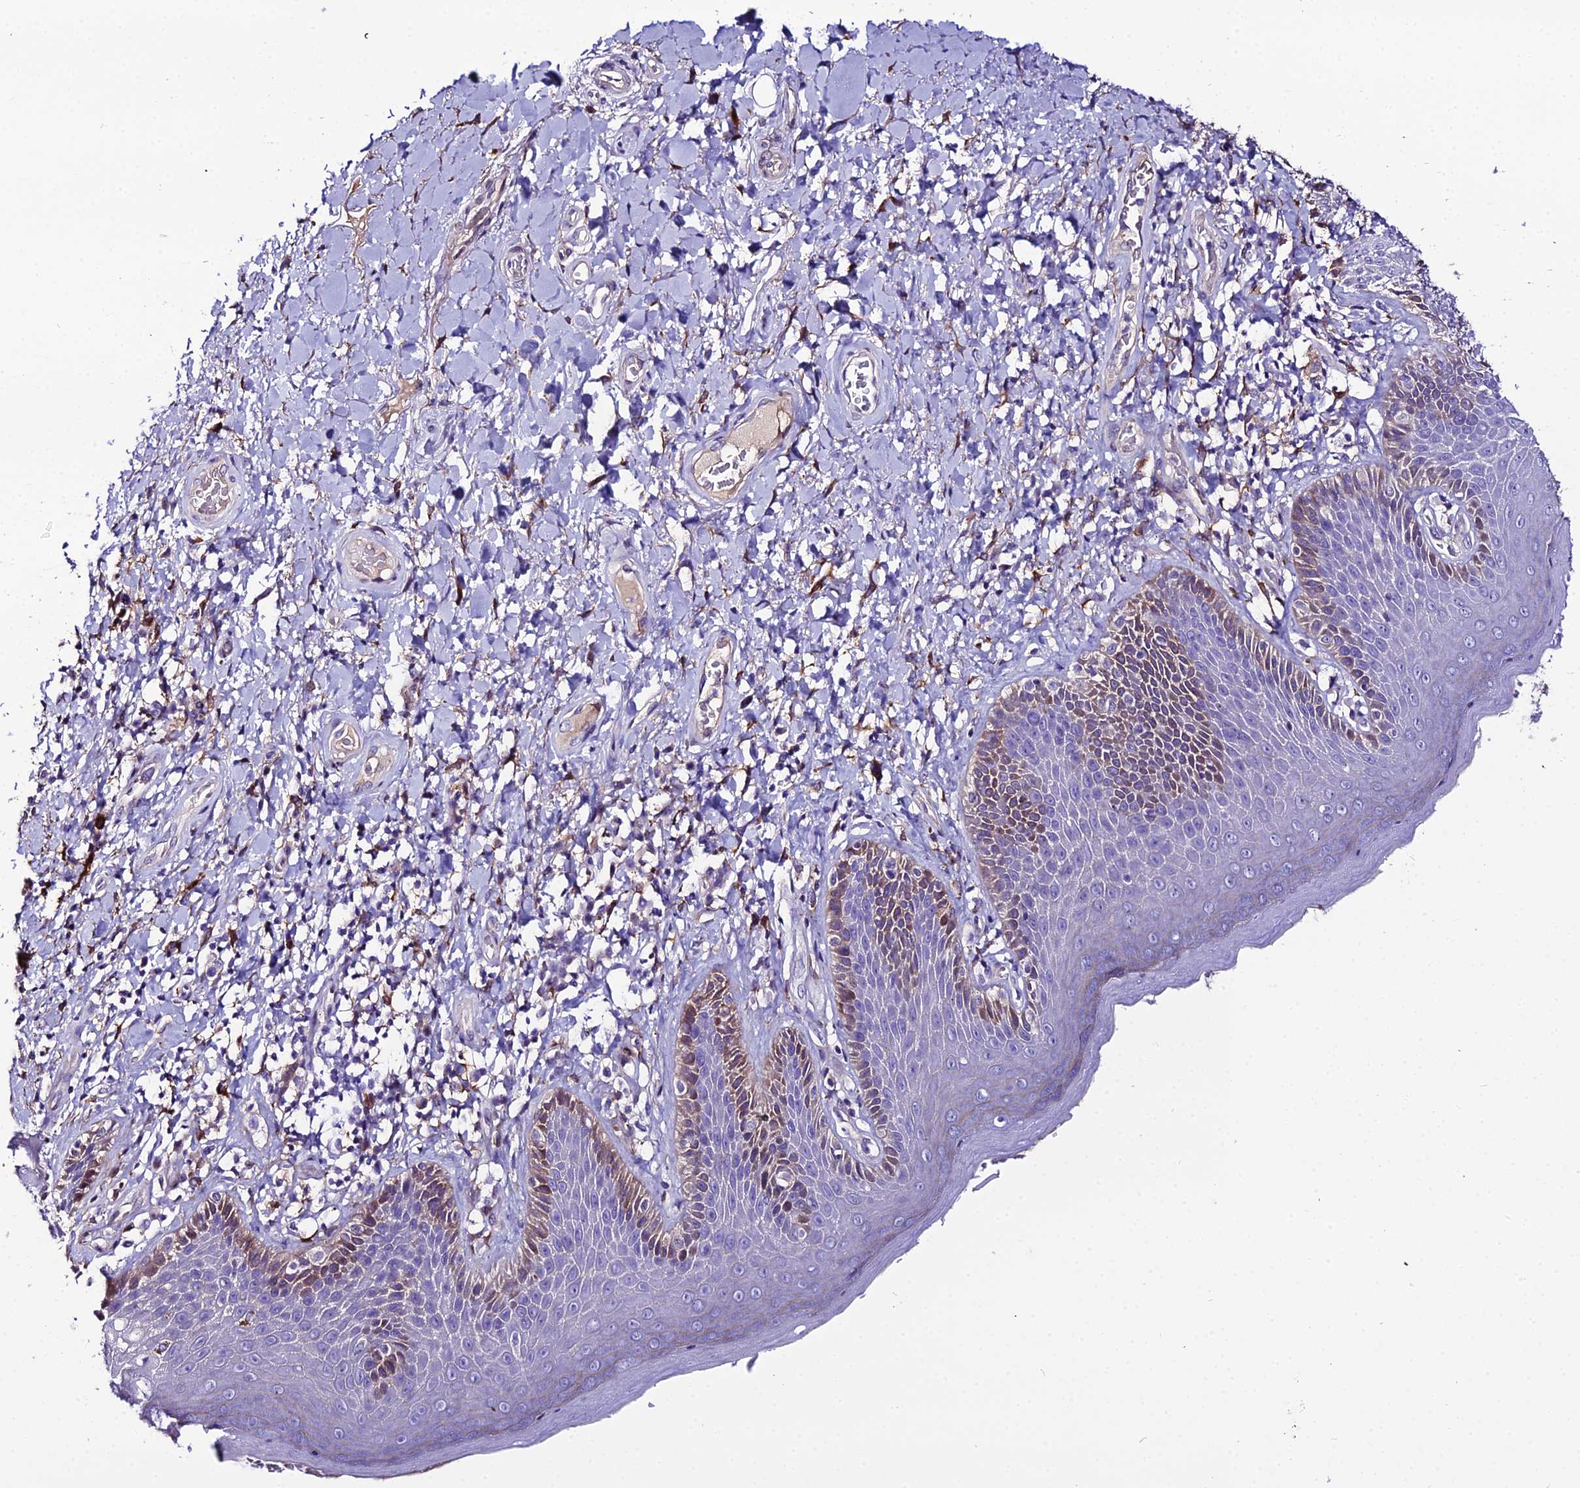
{"staining": {"intensity": "strong", "quantity": "<25%", "location": "cytoplasmic/membranous"}, "tissue": "skin", "cell_type": "Epidermal cells", "image_type": "normal", "snomed": [{"axis": "morphology", "description": "Normal tissue, NOS"}, {"axis": "topography", "description": "Anal"}], "caption": "The image displays immunohistochemical staining of unremarkable skin. There is strong cytoplasmic/membranous staining is present in approximately <25% of epidermal cells. Immunohistochemistry (ihc) stains the protein of interest in brown and the nuclei are stained blue.", "gene": "MB21D2", "patient": {"sex": "female", "age": 89}}